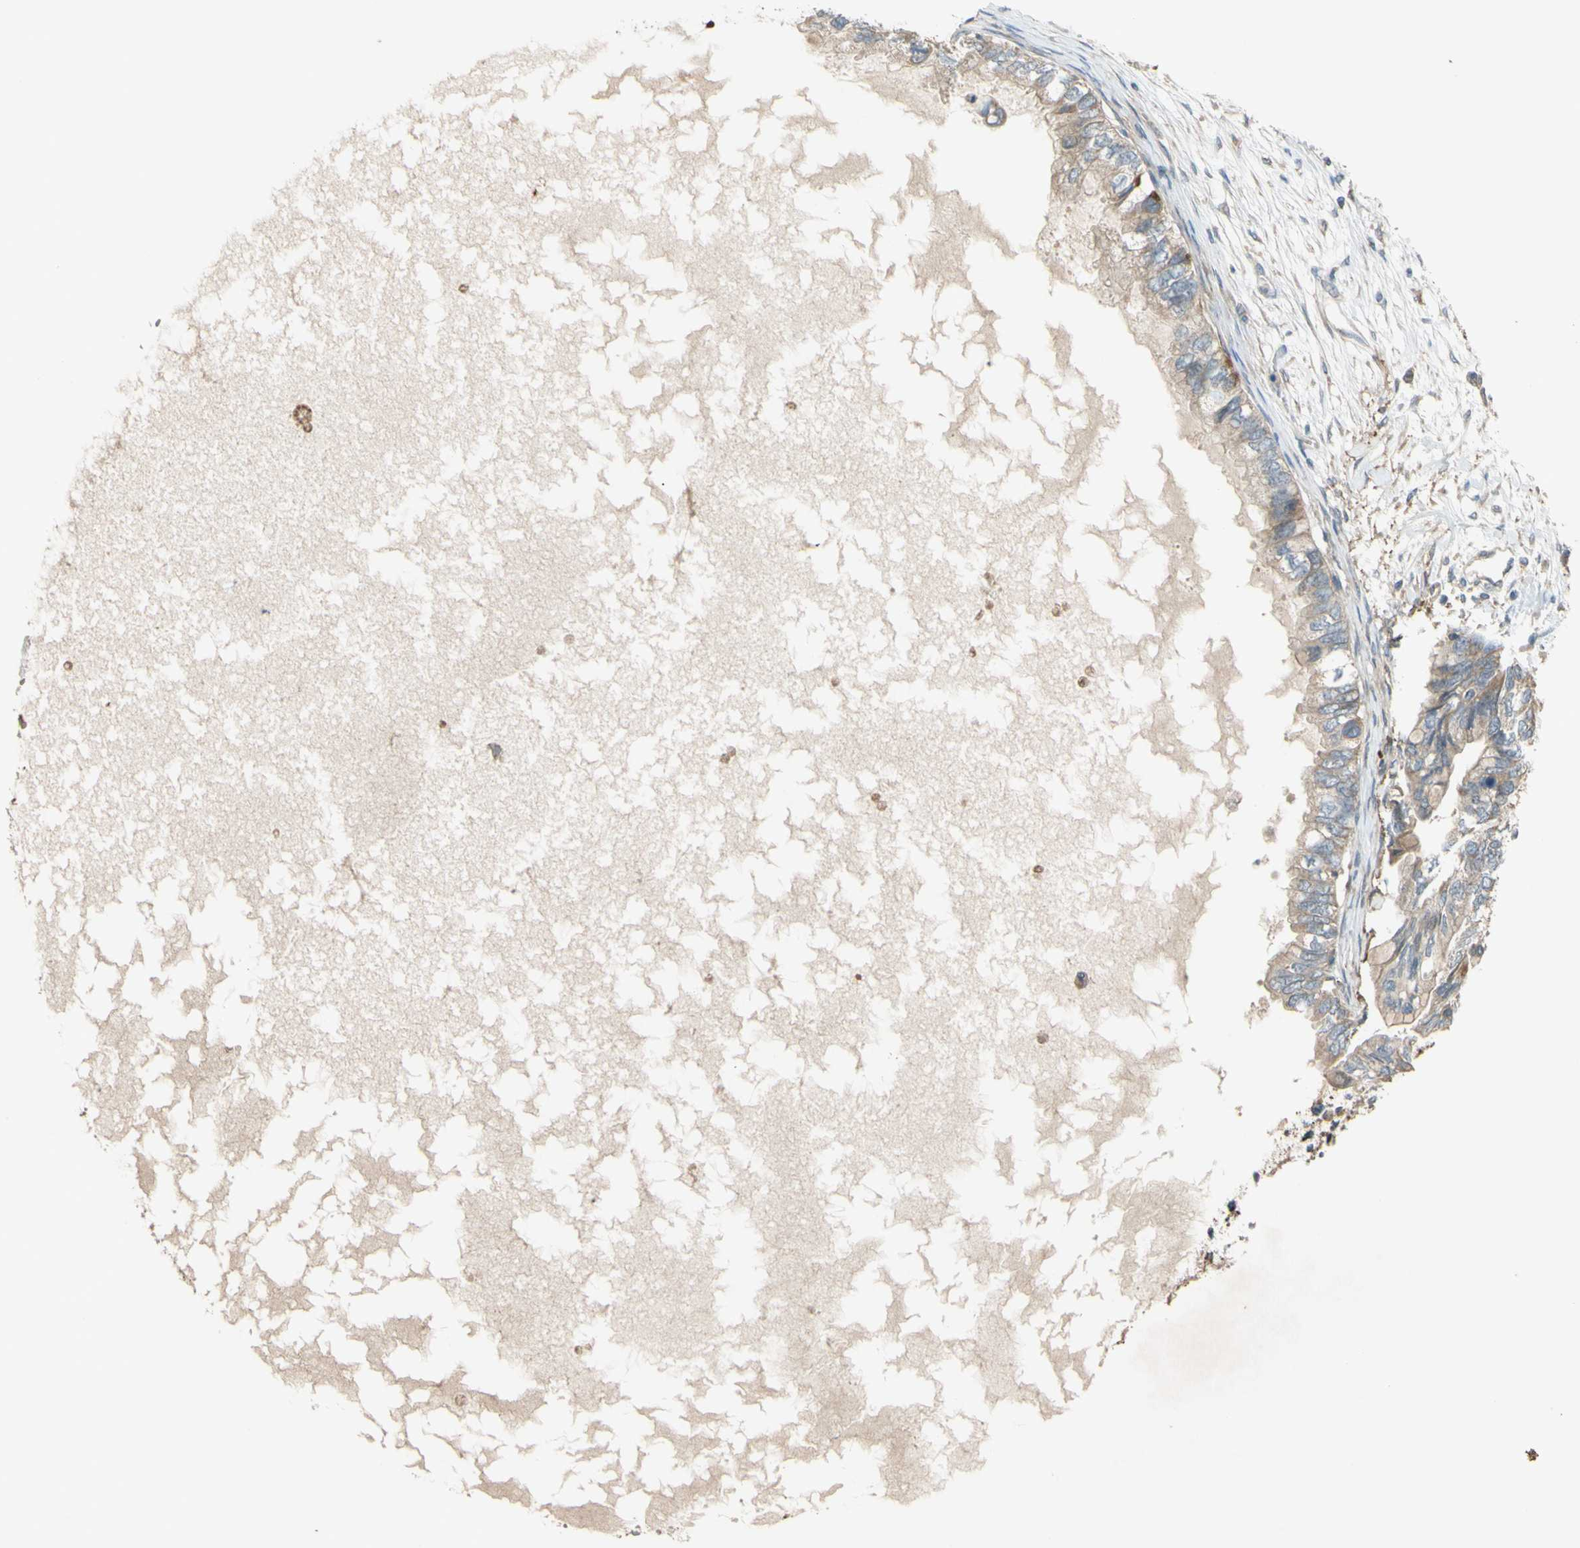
{"staining": {"intensity": "moderate", "quantity": ">75%", "location": "cytoplasmic/membranous"}, "tissue": "ovarian cancer", "cell_type": "Tumor cells", "image_type": "cancer", "snomed": [{"axis": "morphology", "description": "Cystadenocarcinoma, mucinous, NOS"}, {"axis": "topography", "description": "Ovary"}], "caption": "Immunohistochemistry (IHC) micrograph of neoplastic tissue: human ovarian mucinous cystadenocarcinoma stained using IHC reveals medium levels of moderate protein expression localized specifically in the cytoplasmic/membranous of tumor cells, appearing as a cytoplasmic/membranous brown color.", "gene": "PARD6A", "patient": {"sex": "female", "age": 80}}